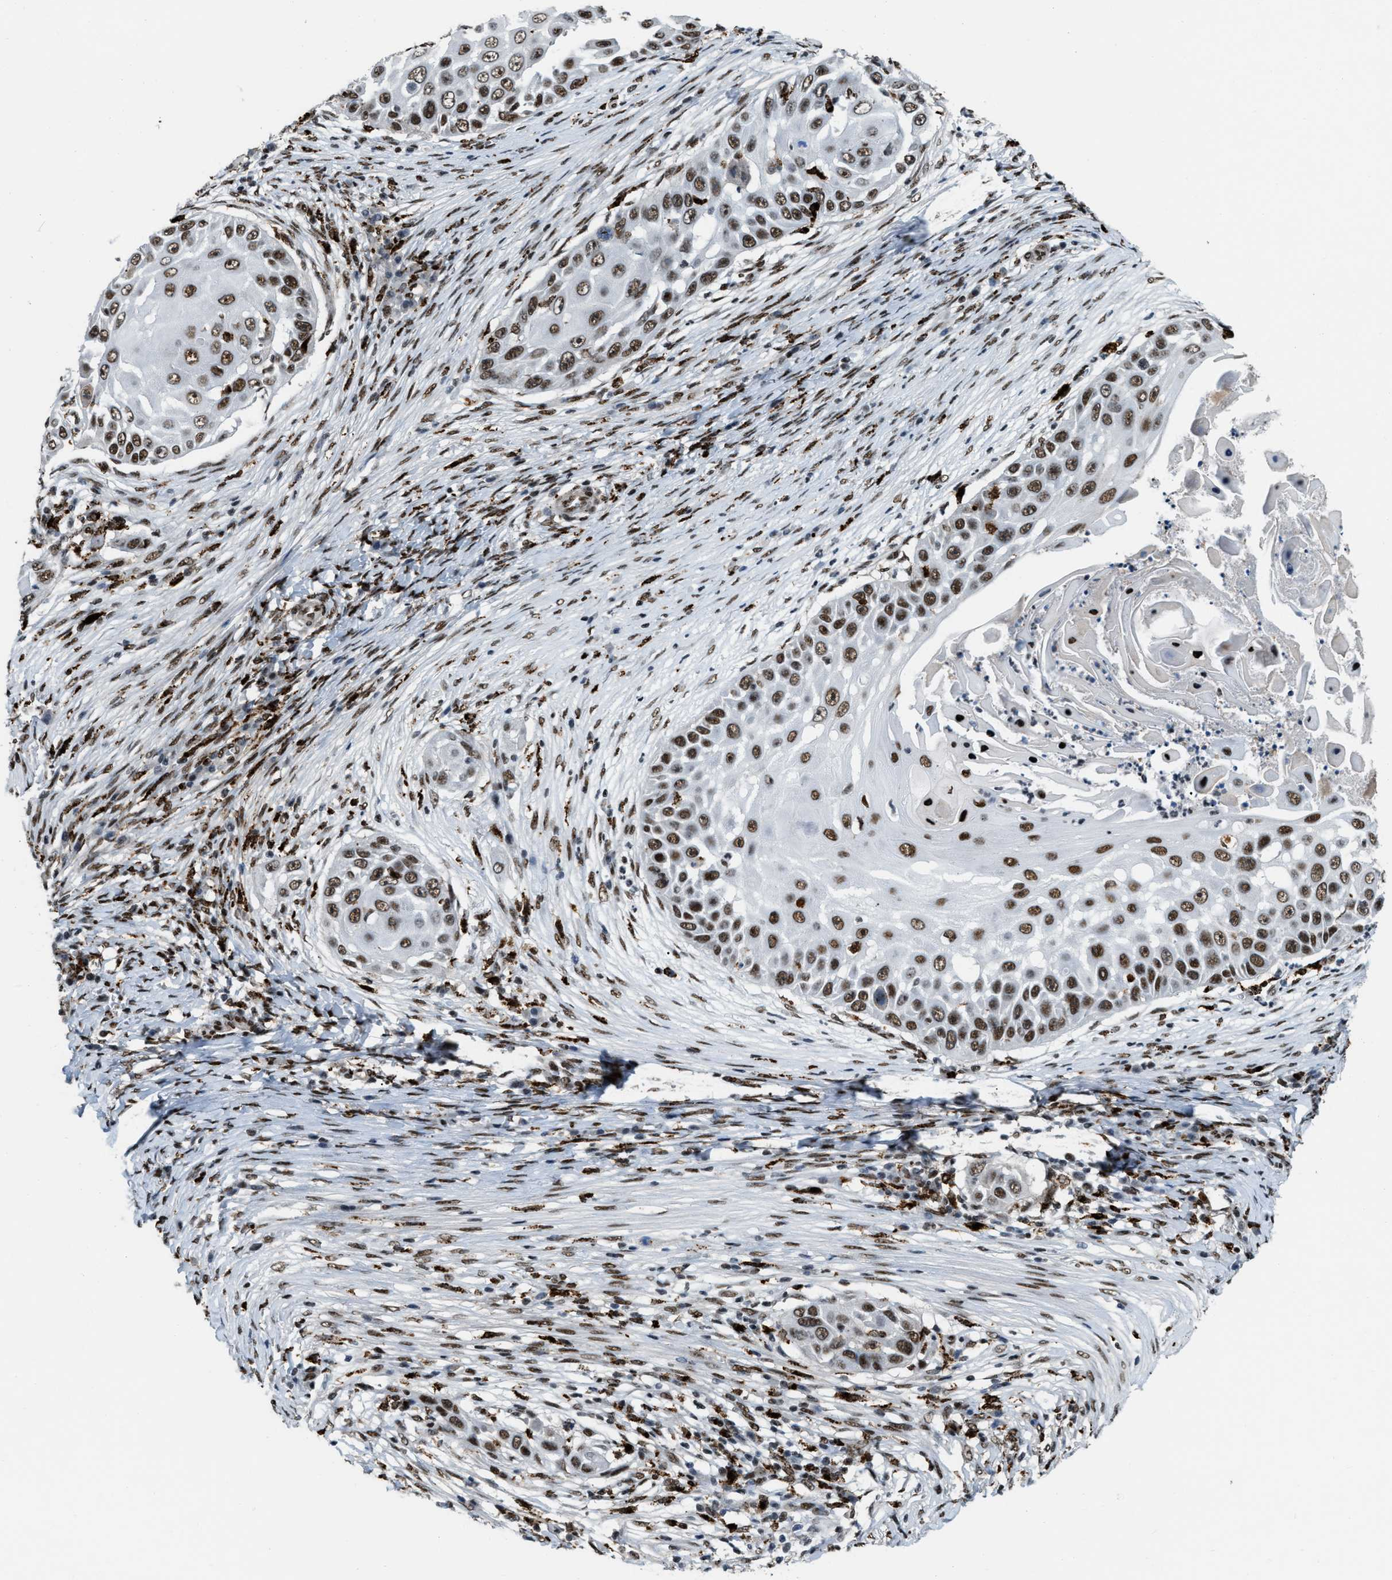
{"staining": {"intensity": "strong", "quantity": ">75%", "location": "nuclear"}, "tissue": "skin cancer", "cell_type": "Tumor cells", "image_type": "cancer", "snomed": [{"axis": "morphology", "description": "Squamous cell carcinoma, NOS"}, {"axis": "topography", "description": "Skin"}], "caption": "An image of human skin cancer (squamous cell carcinoma) stained for a protein demonstrates strong nuclear brown staining in tumor cells.", "gene": "NUMA1", "patient": {"sex": "female", "age": 44}}